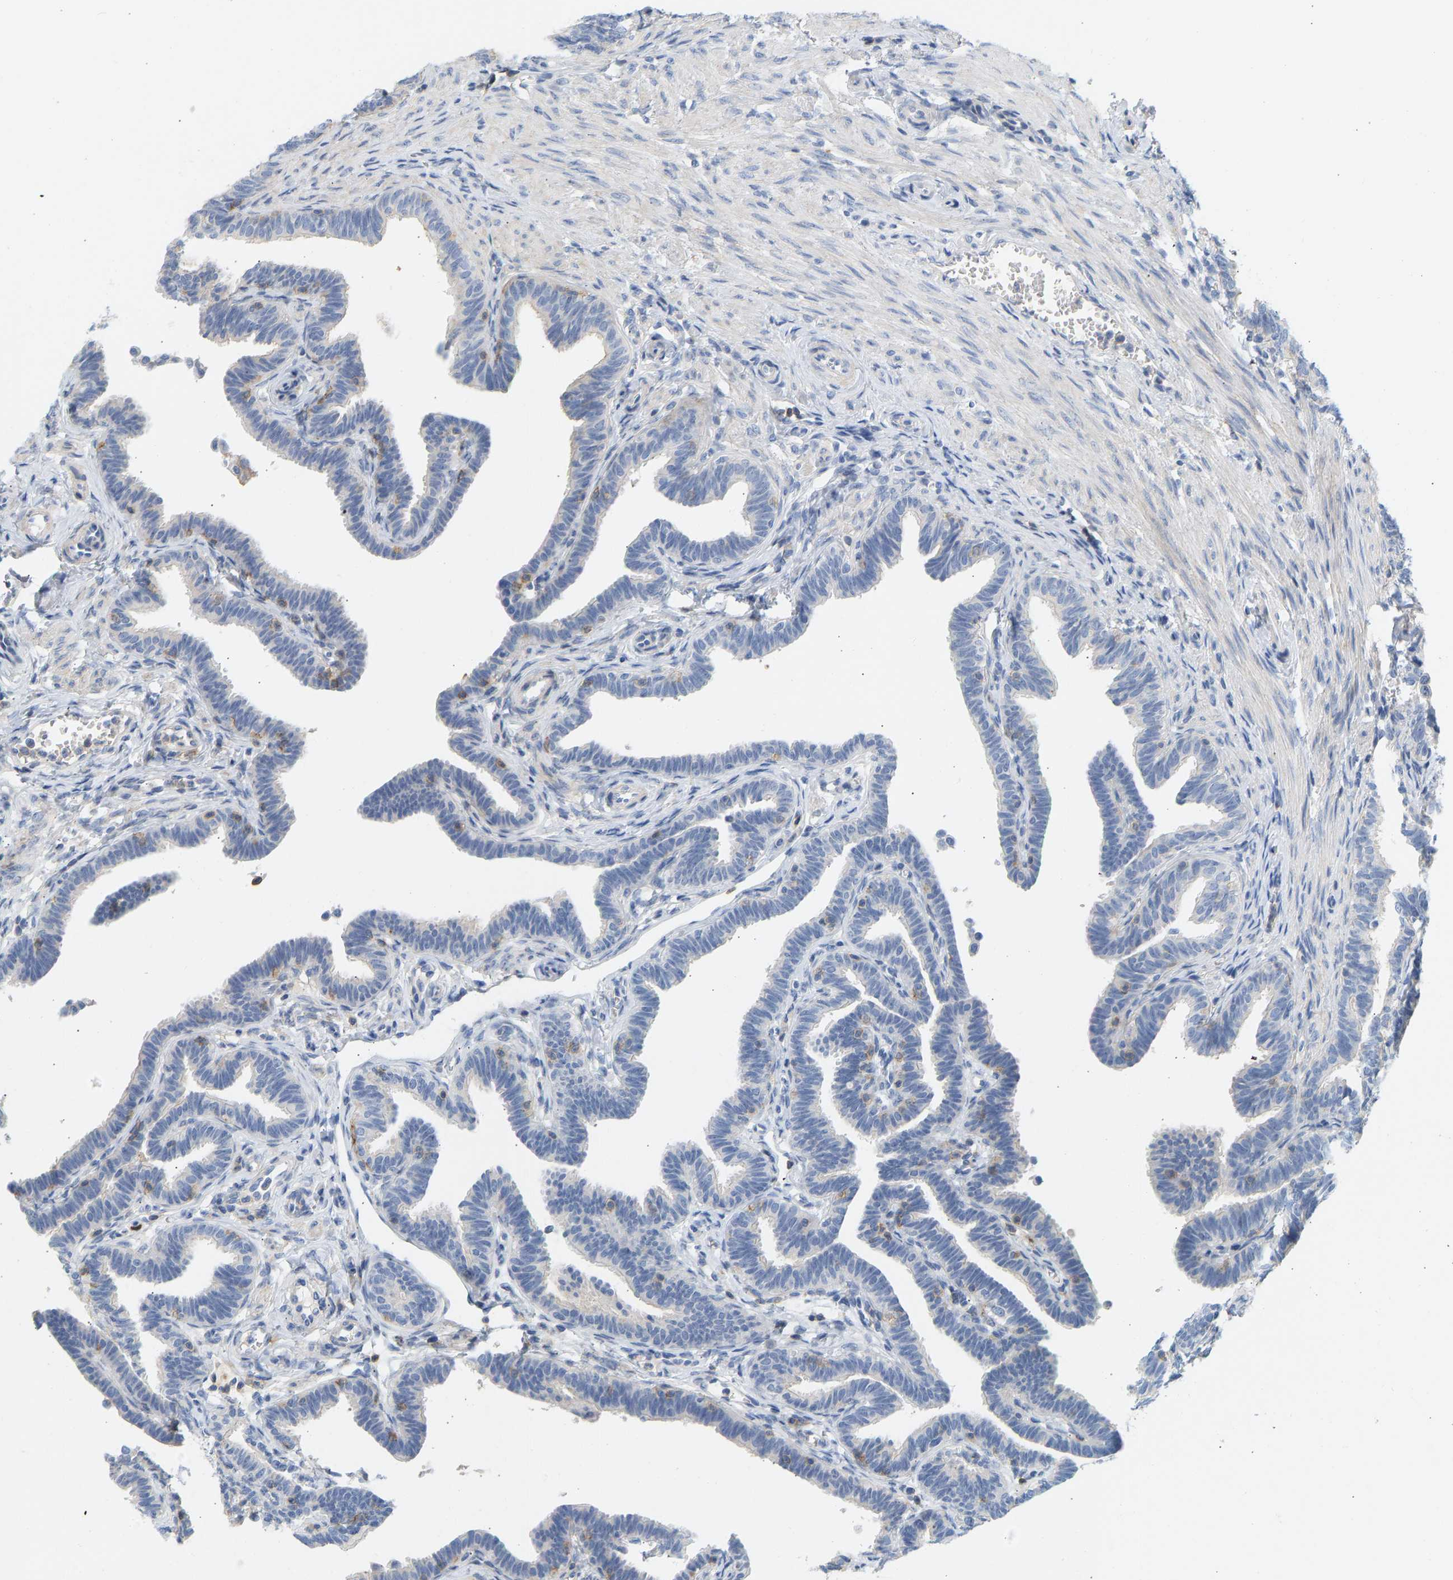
{"staining": {"intensity": "negative", "quantity": "none", "location": "none"}, "tissue": "fallopian tube", "cell_type": "Glandular cells", "image_type": "normal", "snomed": [{"axis": "morphology", "description": "Normal tissue, NOS"}, {"axis": "topography", "description": "Fallopian tube"}, {"axis": "topography", "description": "Ovary"}], "caption": "Micrograph shows no significant protein positivity in glandular cells of unremarkable fallopian tube. The staining was performed using DAB to visualize the protein expression in brown, while the nuclei were stained in blue with hematoxylin (Magnification: 20x).", "gene": "BVES", "patient": {"sex": "female", "age": 23}}